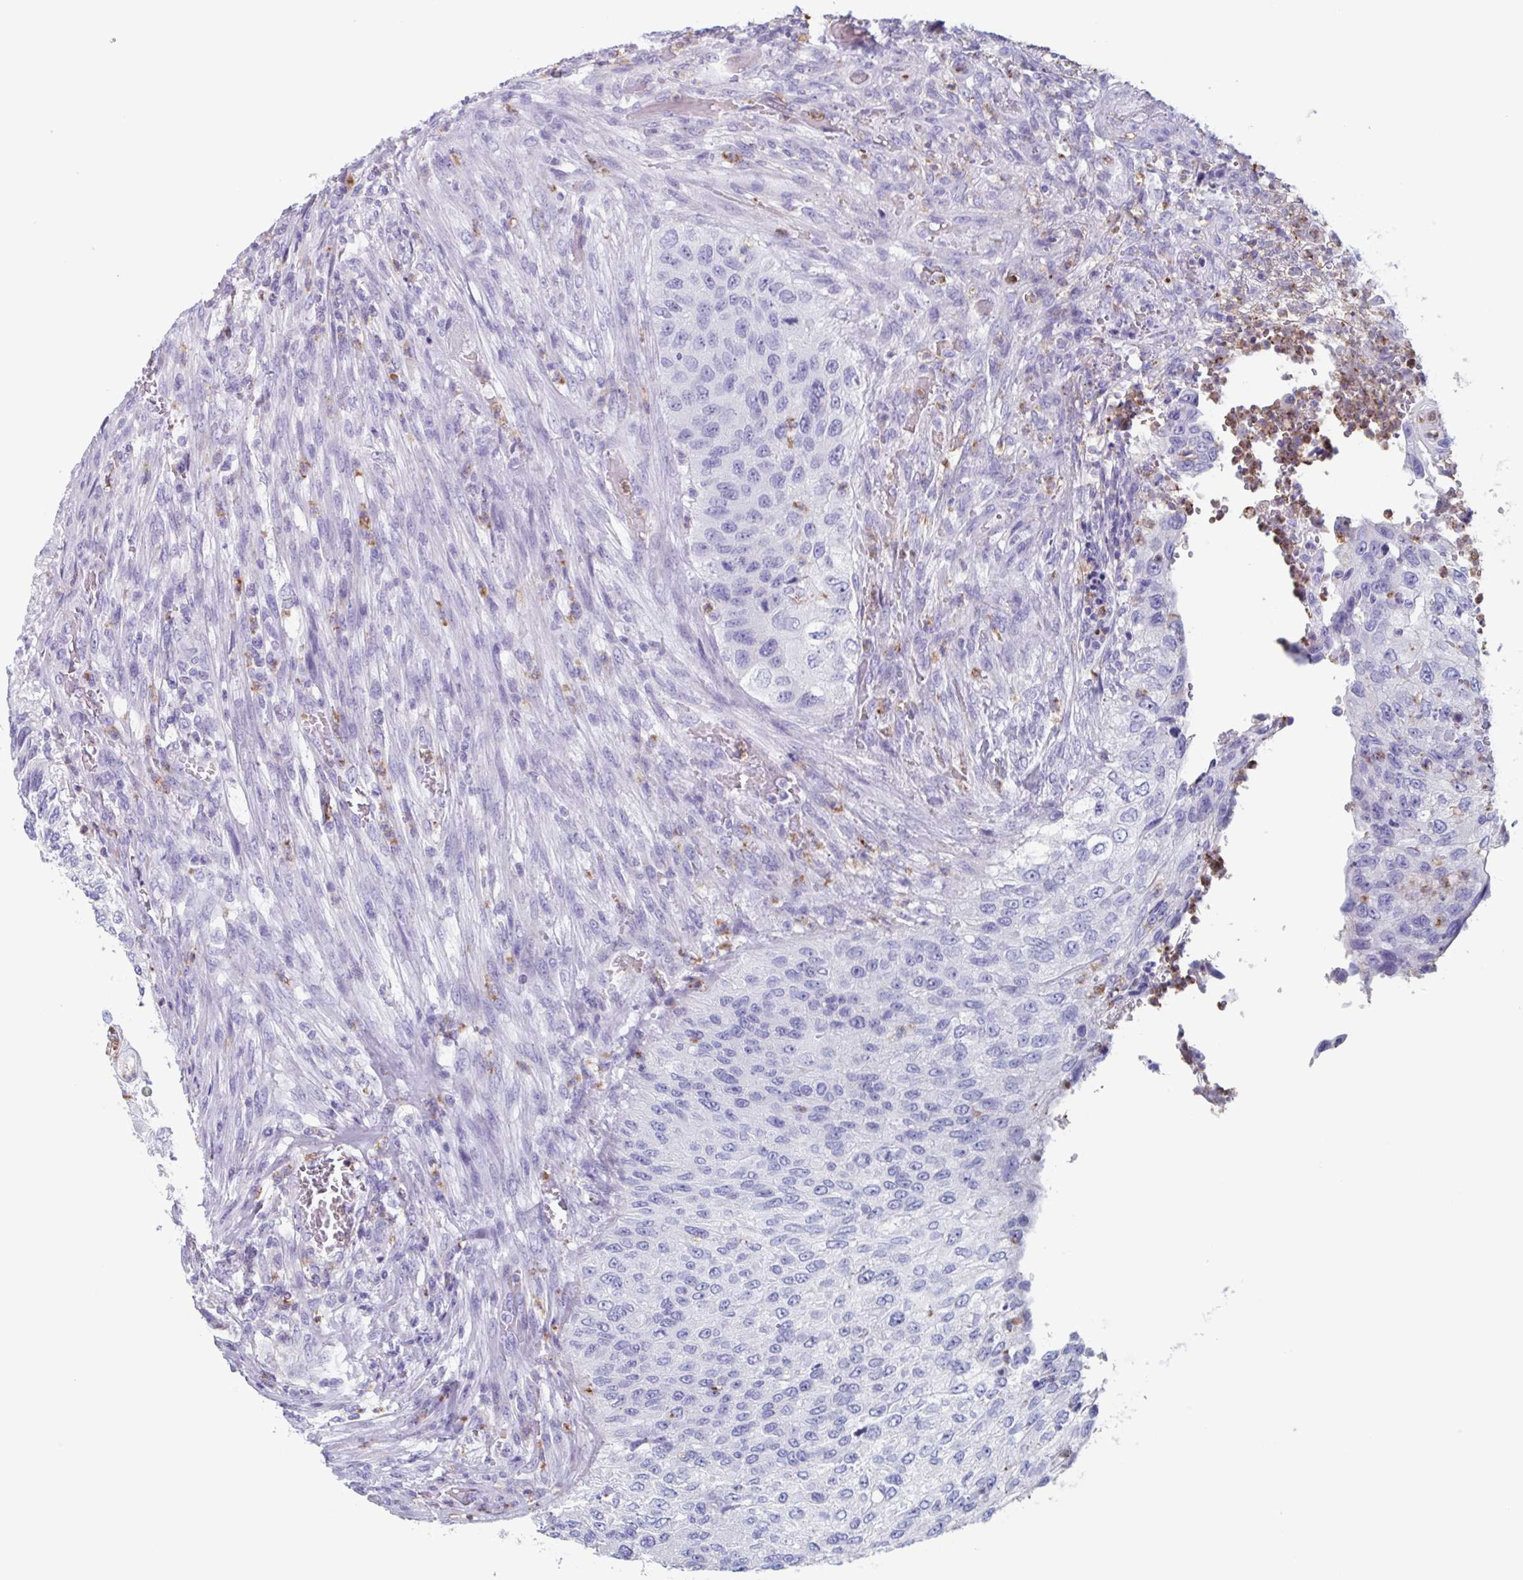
{"staining": {"intensity": "negative", "quantity": "none", "location": "none"}, "tissue": "urothelial cancer", "cell_type": "Tumor cells", "image_type": "cancer", "snomed": [{"axis": "morphology", "description": "Urothelial carcinoma, High grade"}, {"axis": "topography", "description": "Urinary bladder"}], "caption": "IHC histopathology image of urothelial cancer stained for a protein (brown), which shows no staining in tumor cells.", "gene": "BPI", "patient": {"sex": "female", "age": 60}}